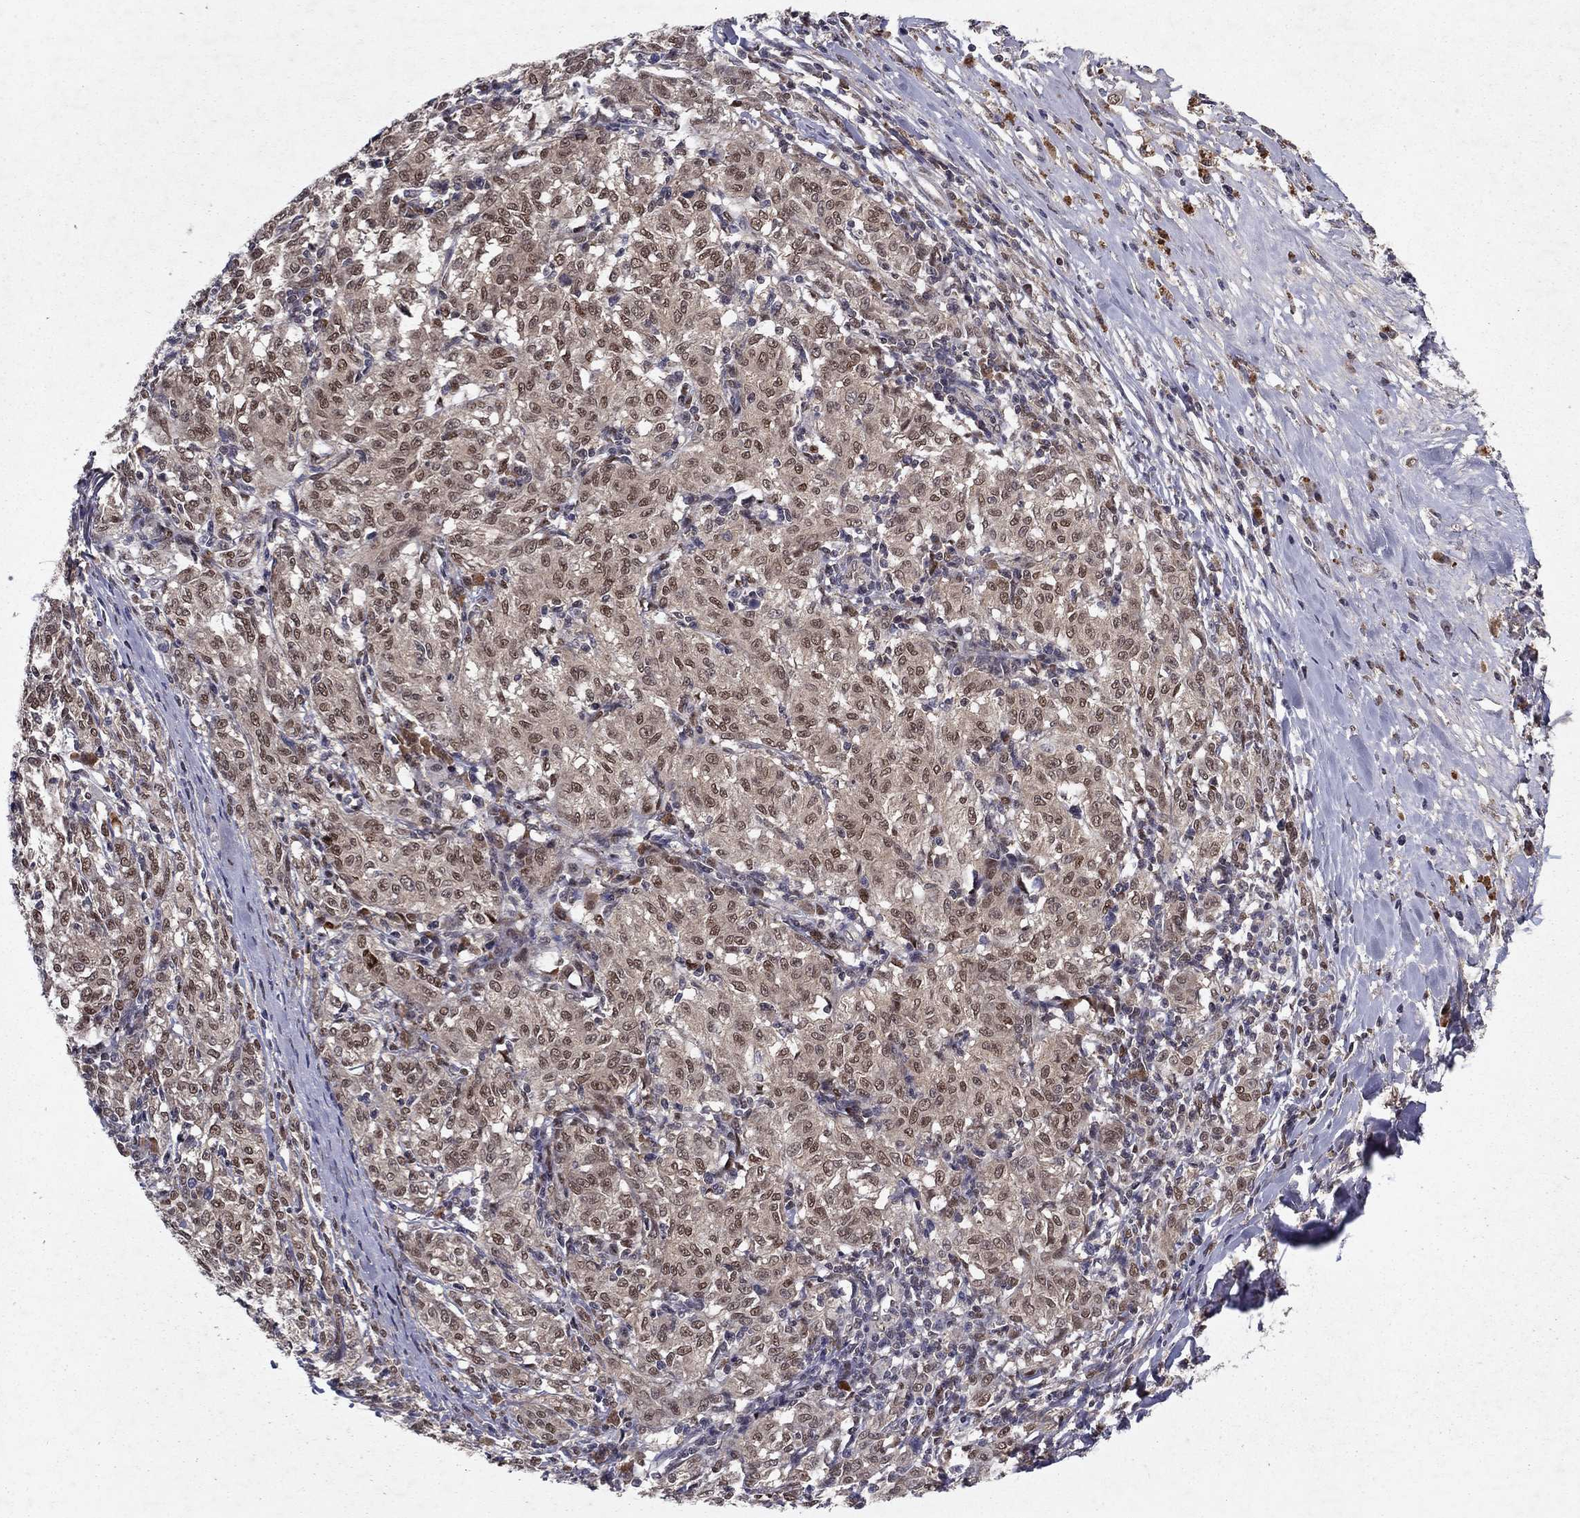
{"staining": {"intensity": "strong", "quantity": "25%-75%", "location": "nuclear"}, "tissue": "melanoma", "cell_type": "Tumor cells", "image_type": "cancer", "snomed": [{"axis": "morphology", "description": "Malignant melanoma, NOS"}, {"axis": "topography", "description": "Skin"}], "caption": "A histopathology image of malignant melanoma stained for a protein reveals strong nuclear brown staining in tumor cells.", "gene": "CRTC1", "patient": {"sex": "female", "age": 72}}